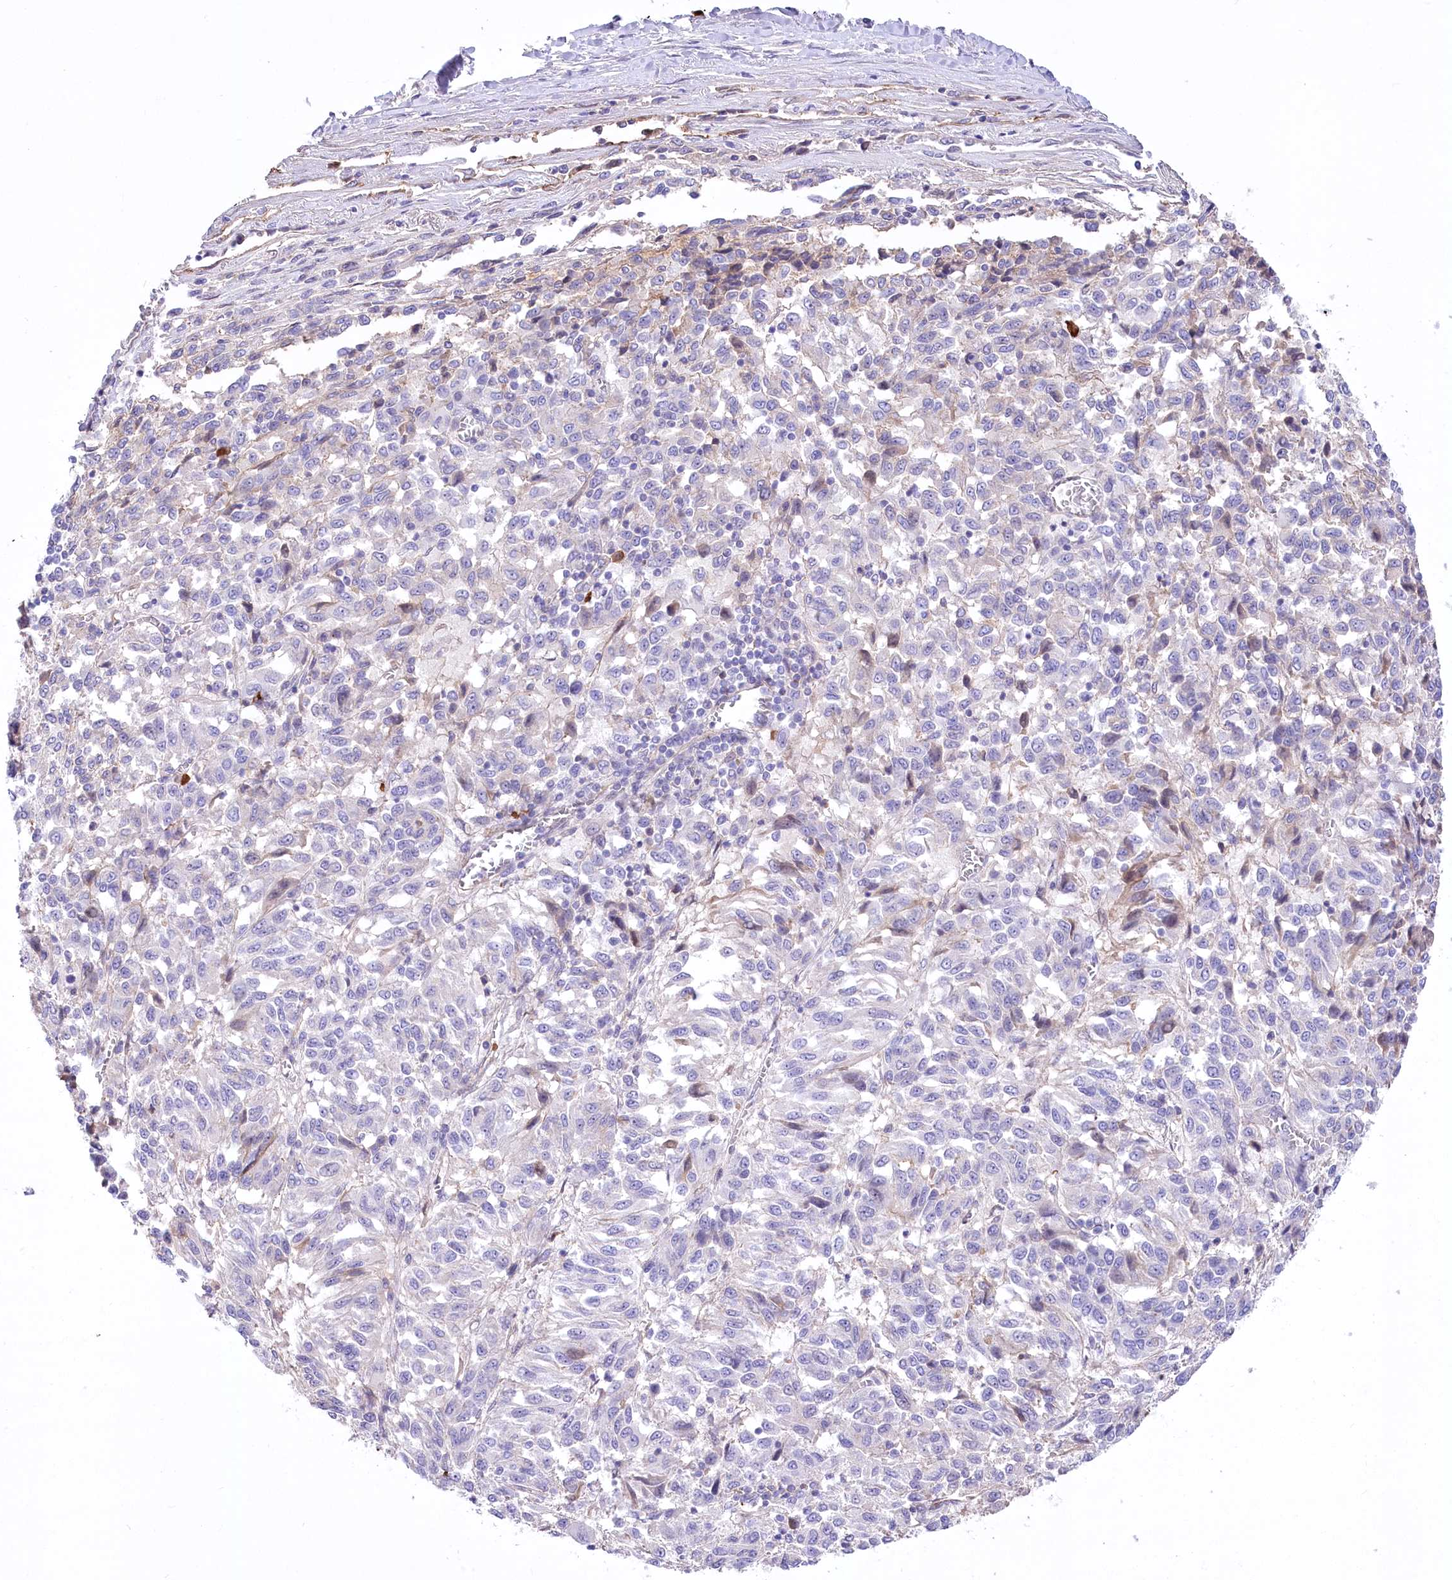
{"staining": {"intensity": "negative", "quantity": "none", "location": "none"}, "tissue": "melanoma", "cell_type": "Tumor cells", "image_type": "cancer", "snomed": [{"axis": "morphology", "description": "Malignant melanoma, Metastatic site"}, {"axis": "topography", "description": "Lung"}], "caption": "Immunohistochemistry micrograph of malignant melanoma (metastatic site) stained for a protein (brown), which demonstrates no expression in tumor cells.", "gene": "CEP164", "patient": {"sex": "male", "age": 64}}